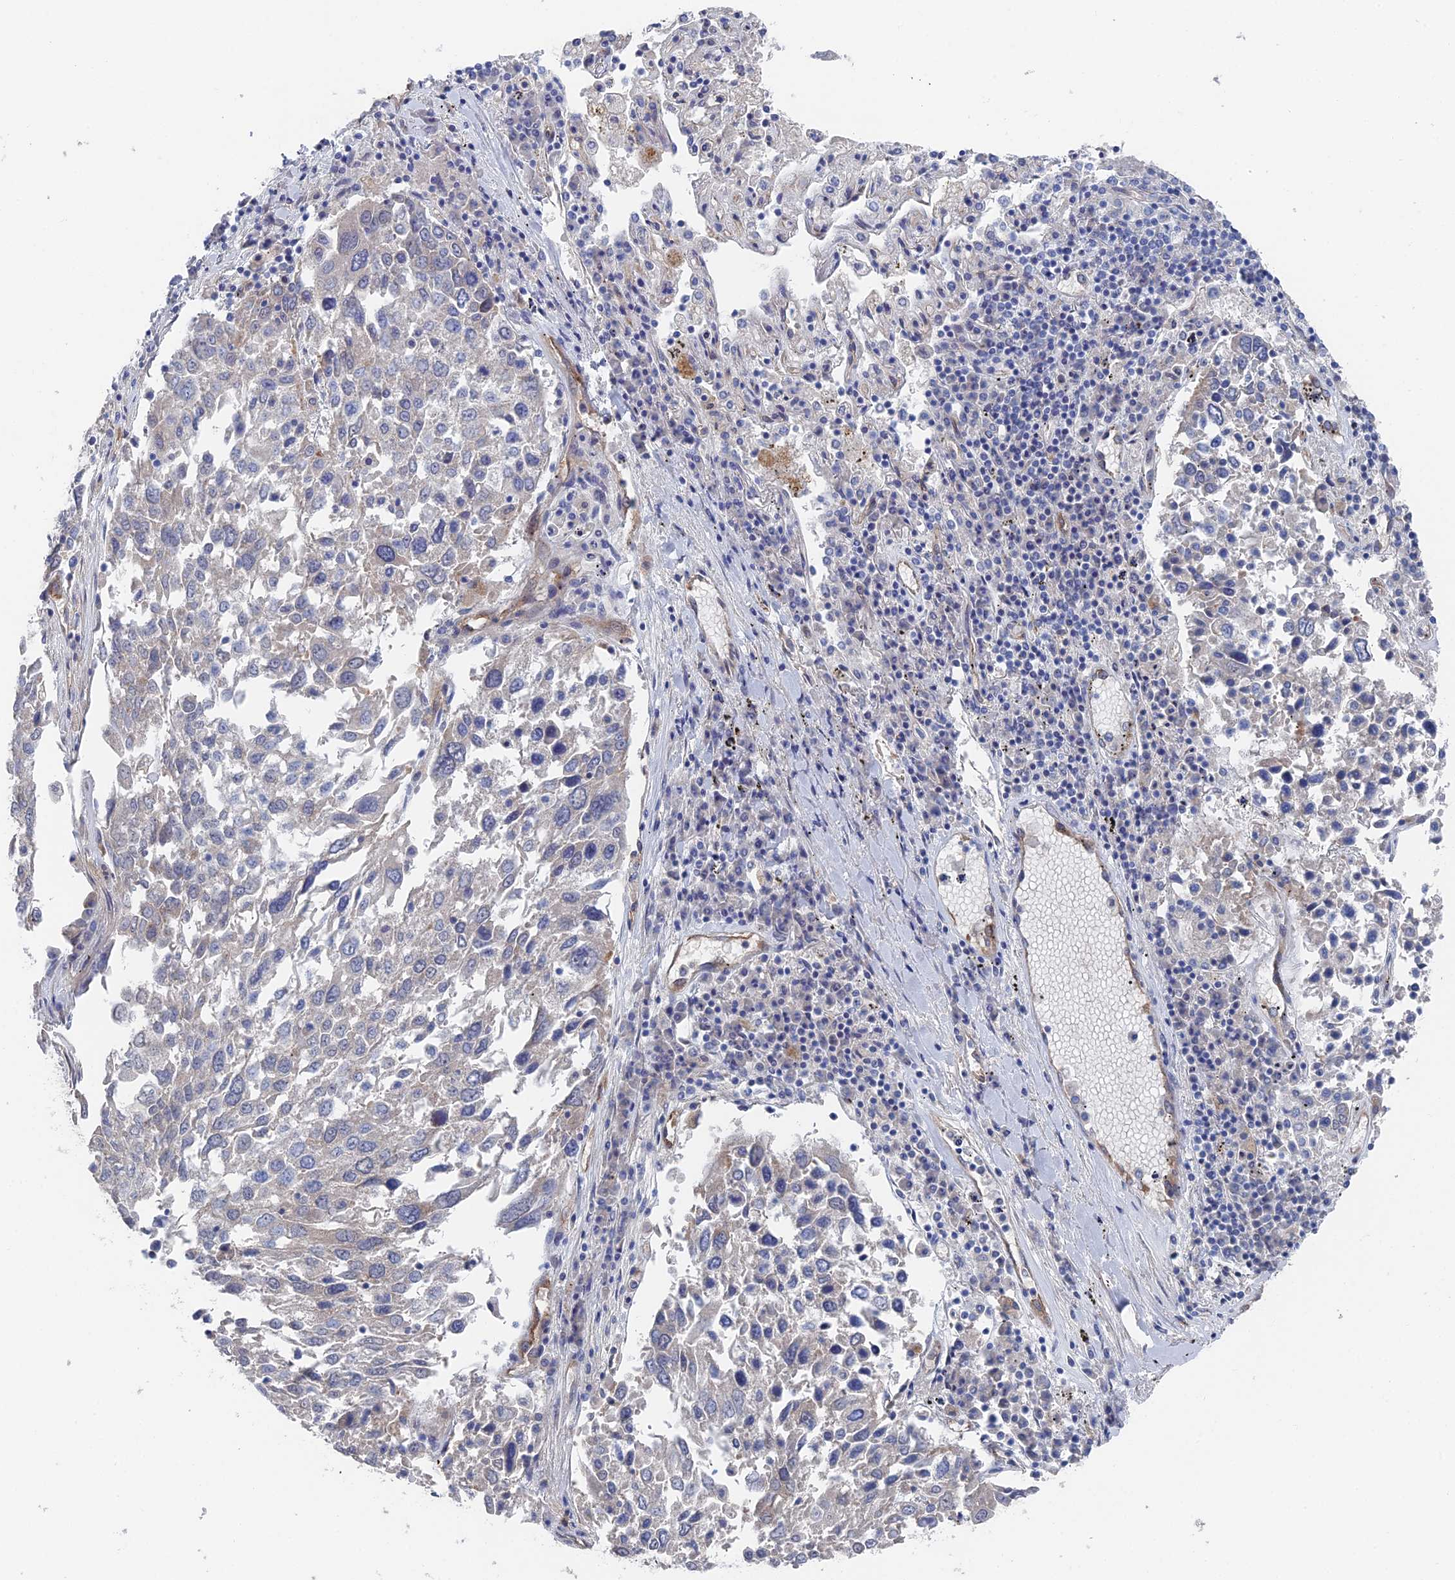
{"staining": {"intensity": "negative", "quantity": "none", "location": "none"}, "tissue": "lung cancer", "cell_type": "Tumor cells", "image_type": "cancer", "snomed": [{"axis": "morphology", "description": "Squamous cell carcinoma, NOS"}, {"axis": "topography", "description": "Lung"}], "caption": "IHC image of squamous cell carcinoma (lung) stained for a protein (brown), which displays no staining in tumor cells. The staining was performed using DAB to visualize the protein expression in brown, while the nuclei were stained in blue with hematoxylin (Magnification: 20x).", "gene": "ARAP3", "patient": {"sex": "male", "age": 65}}